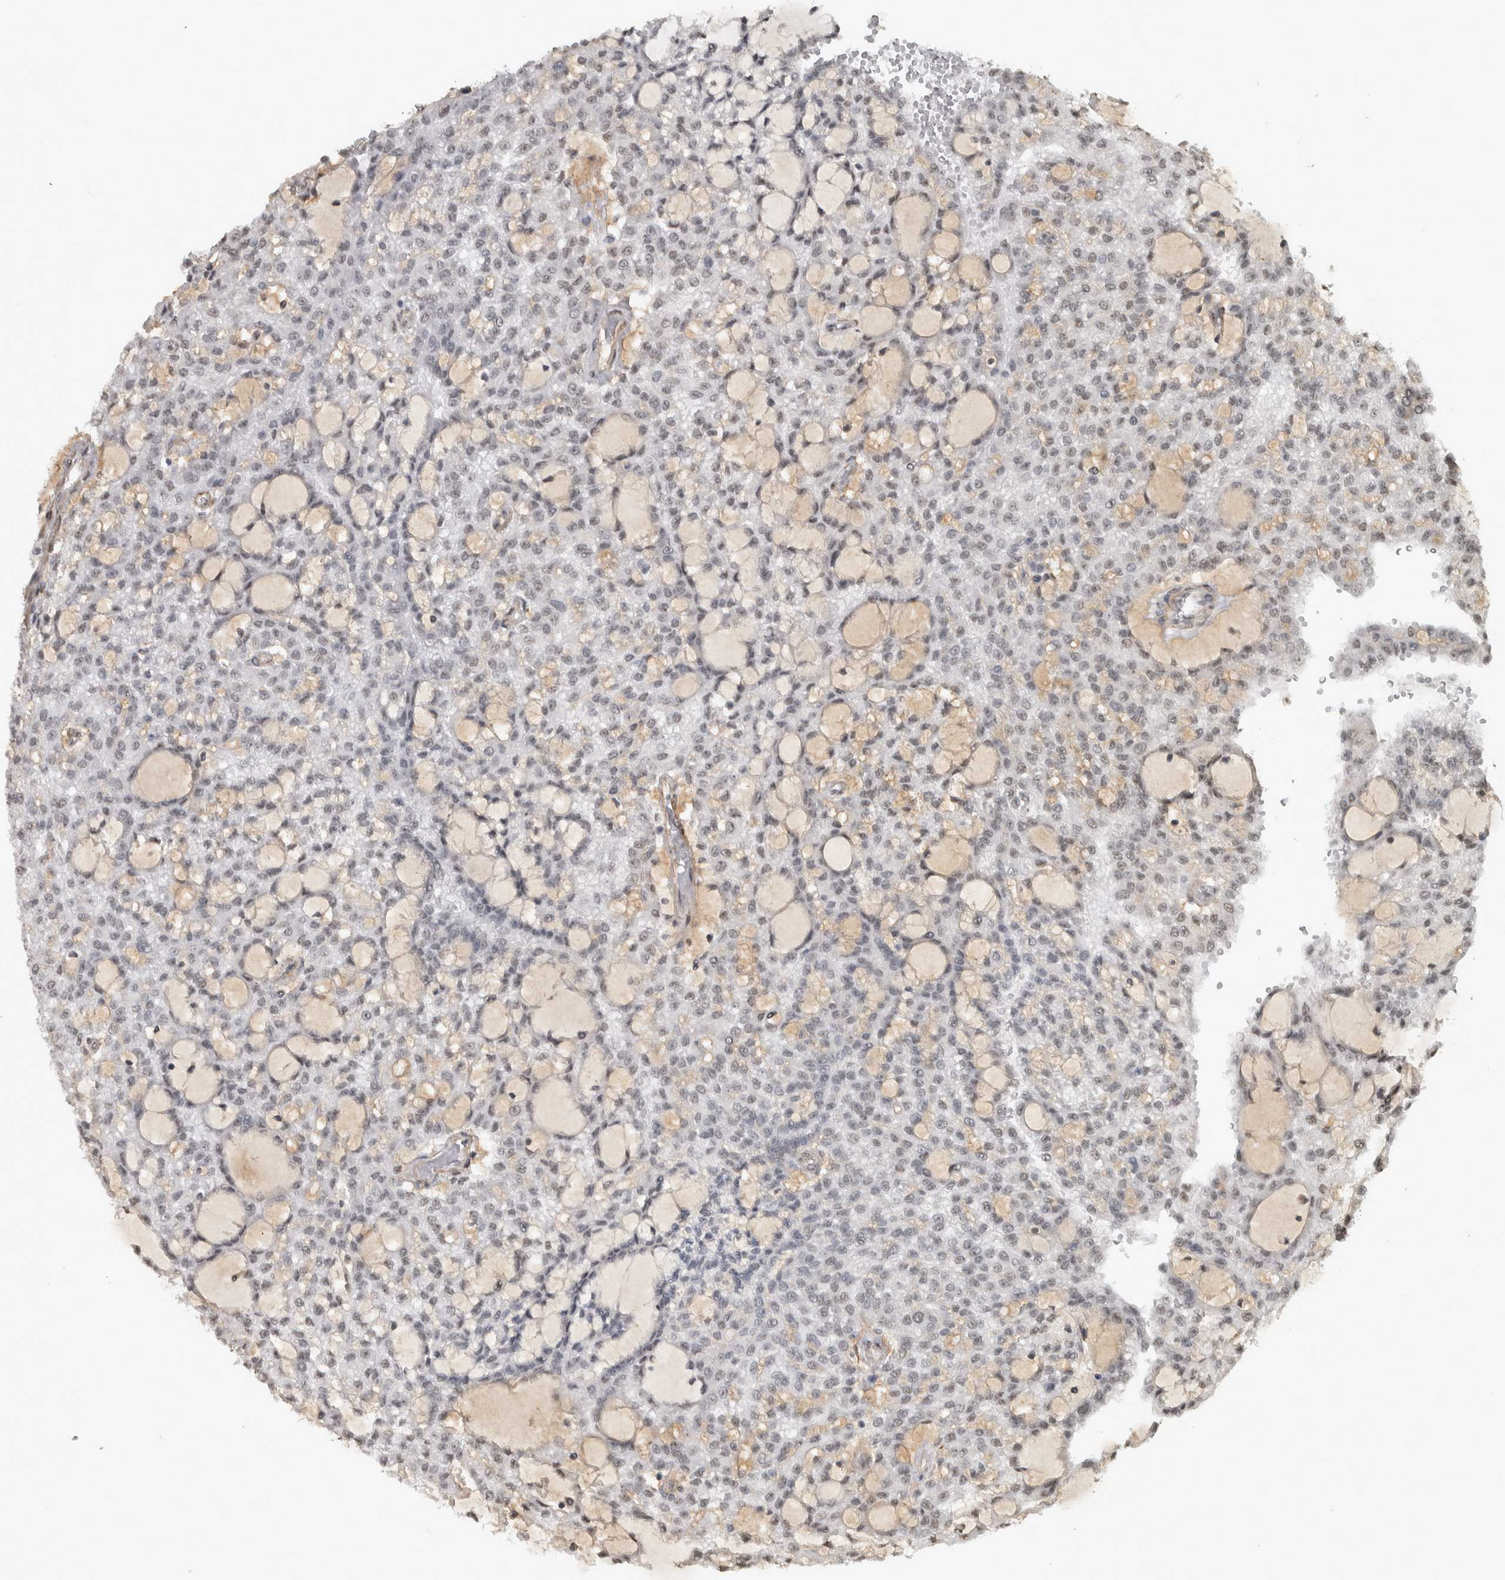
{"staining": {"intensity": "negative", "quantity": "none", "location": "none"}, "tissue": "renal cancer", "cell_type": "Tumor cells", "image_type": "cancer", "snomed": [{"axis": "morphology", "description": "Adenocarcinoma, NOS"}, {"axis": "topography", "description": "Kidney"}], "caption": "IHC of adenocarcinoma (renal) exhibits no staining in tumor cells.", "gene": "DDX42", "patient": {"sex": "male", "age": 63}}